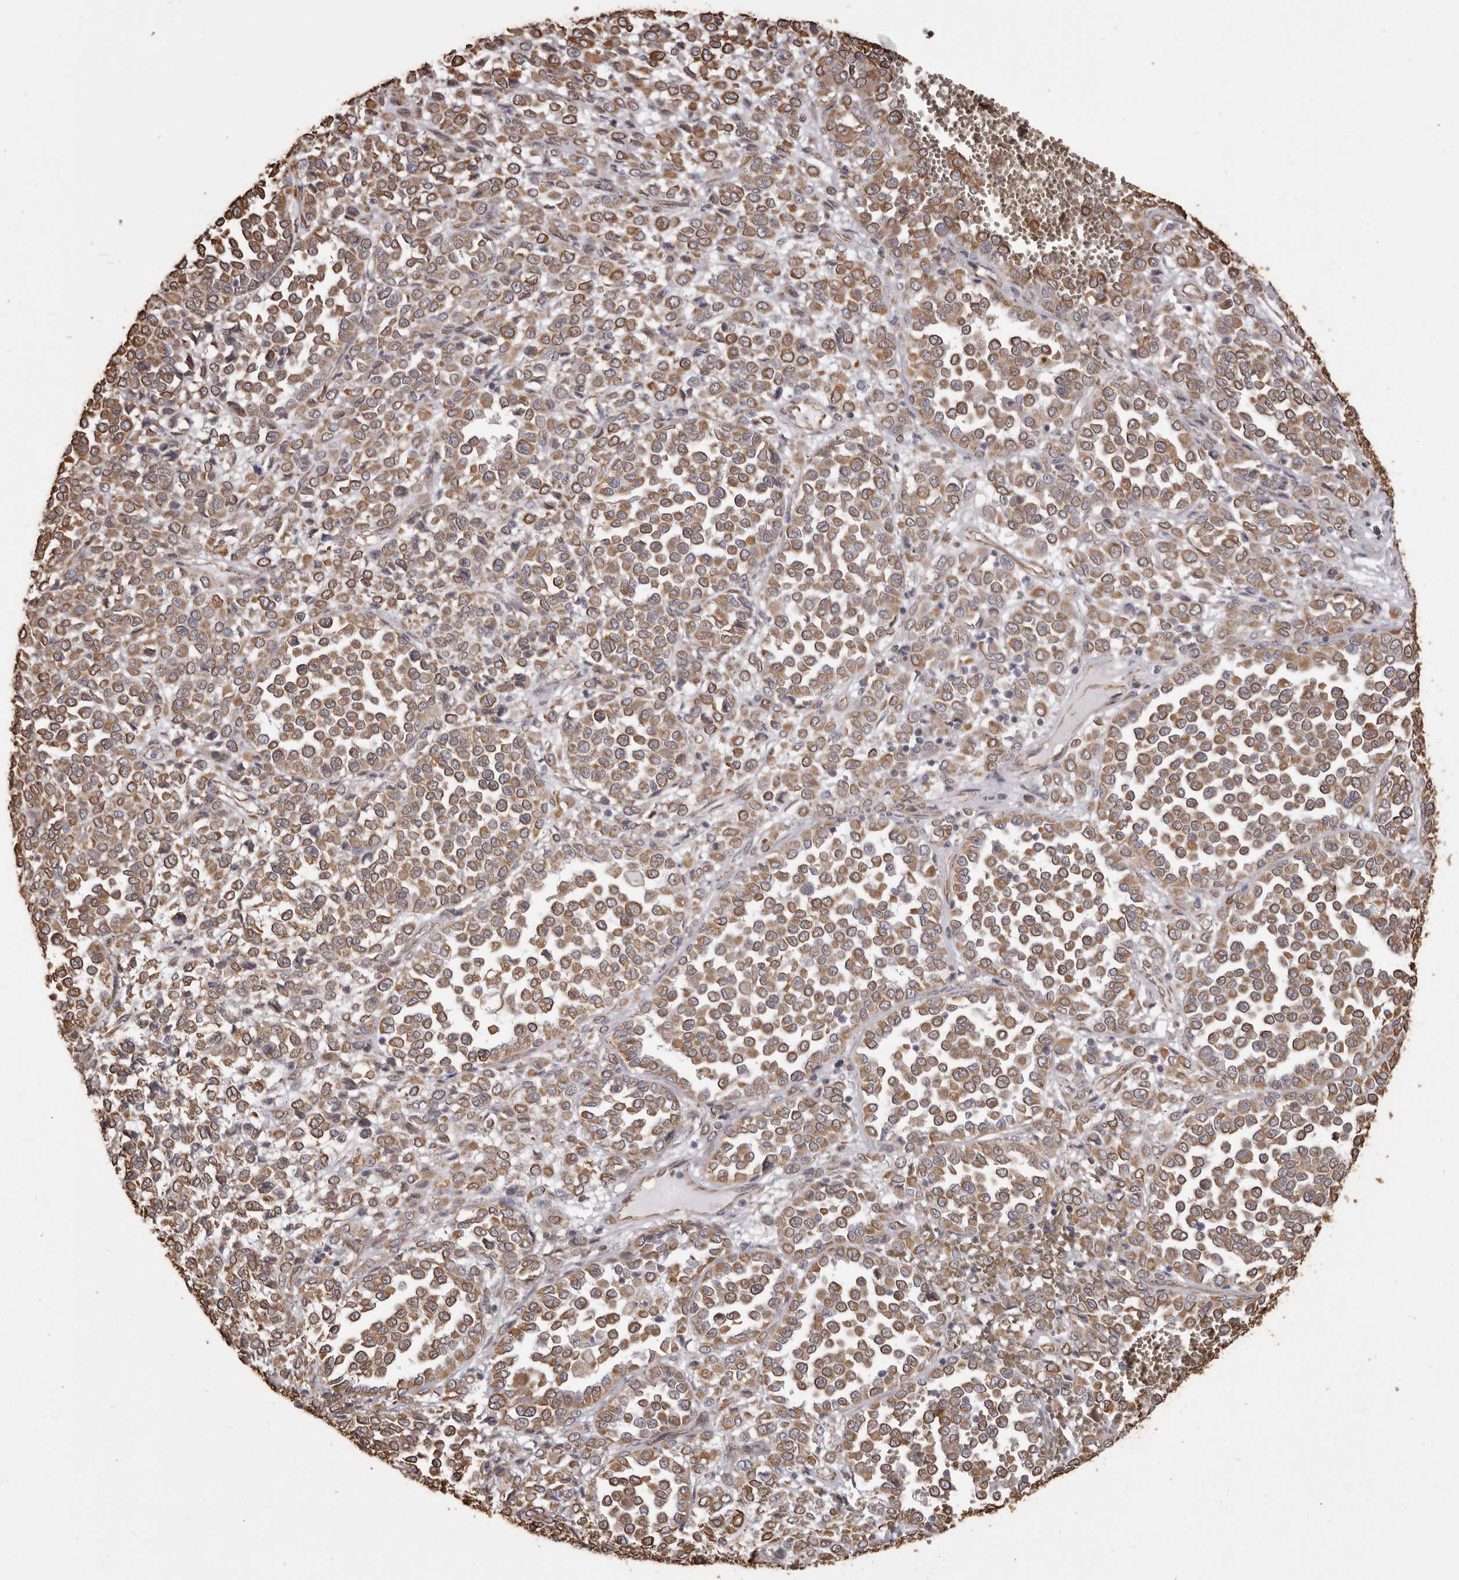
{"staining": {"intensity": "moderate", "quantity": ">75%", "location": "cytoplasmic/membranous"}, "tissue": "melanoma", "cell_type": "Tumor cells", "image_type": "cancer", "snomed": [{"axis": "morphology", "description": "Malignant melanoma, Metastatic site"}, {"axis": "topography", "description": "Pancreas"}], "caption": "A brown stain shows moderate cytoplasmic/membranous positivity of a protein in melanoma tumor cells.", "gene": "MTURN", "patient": {"sex": "female", "age": 30}}